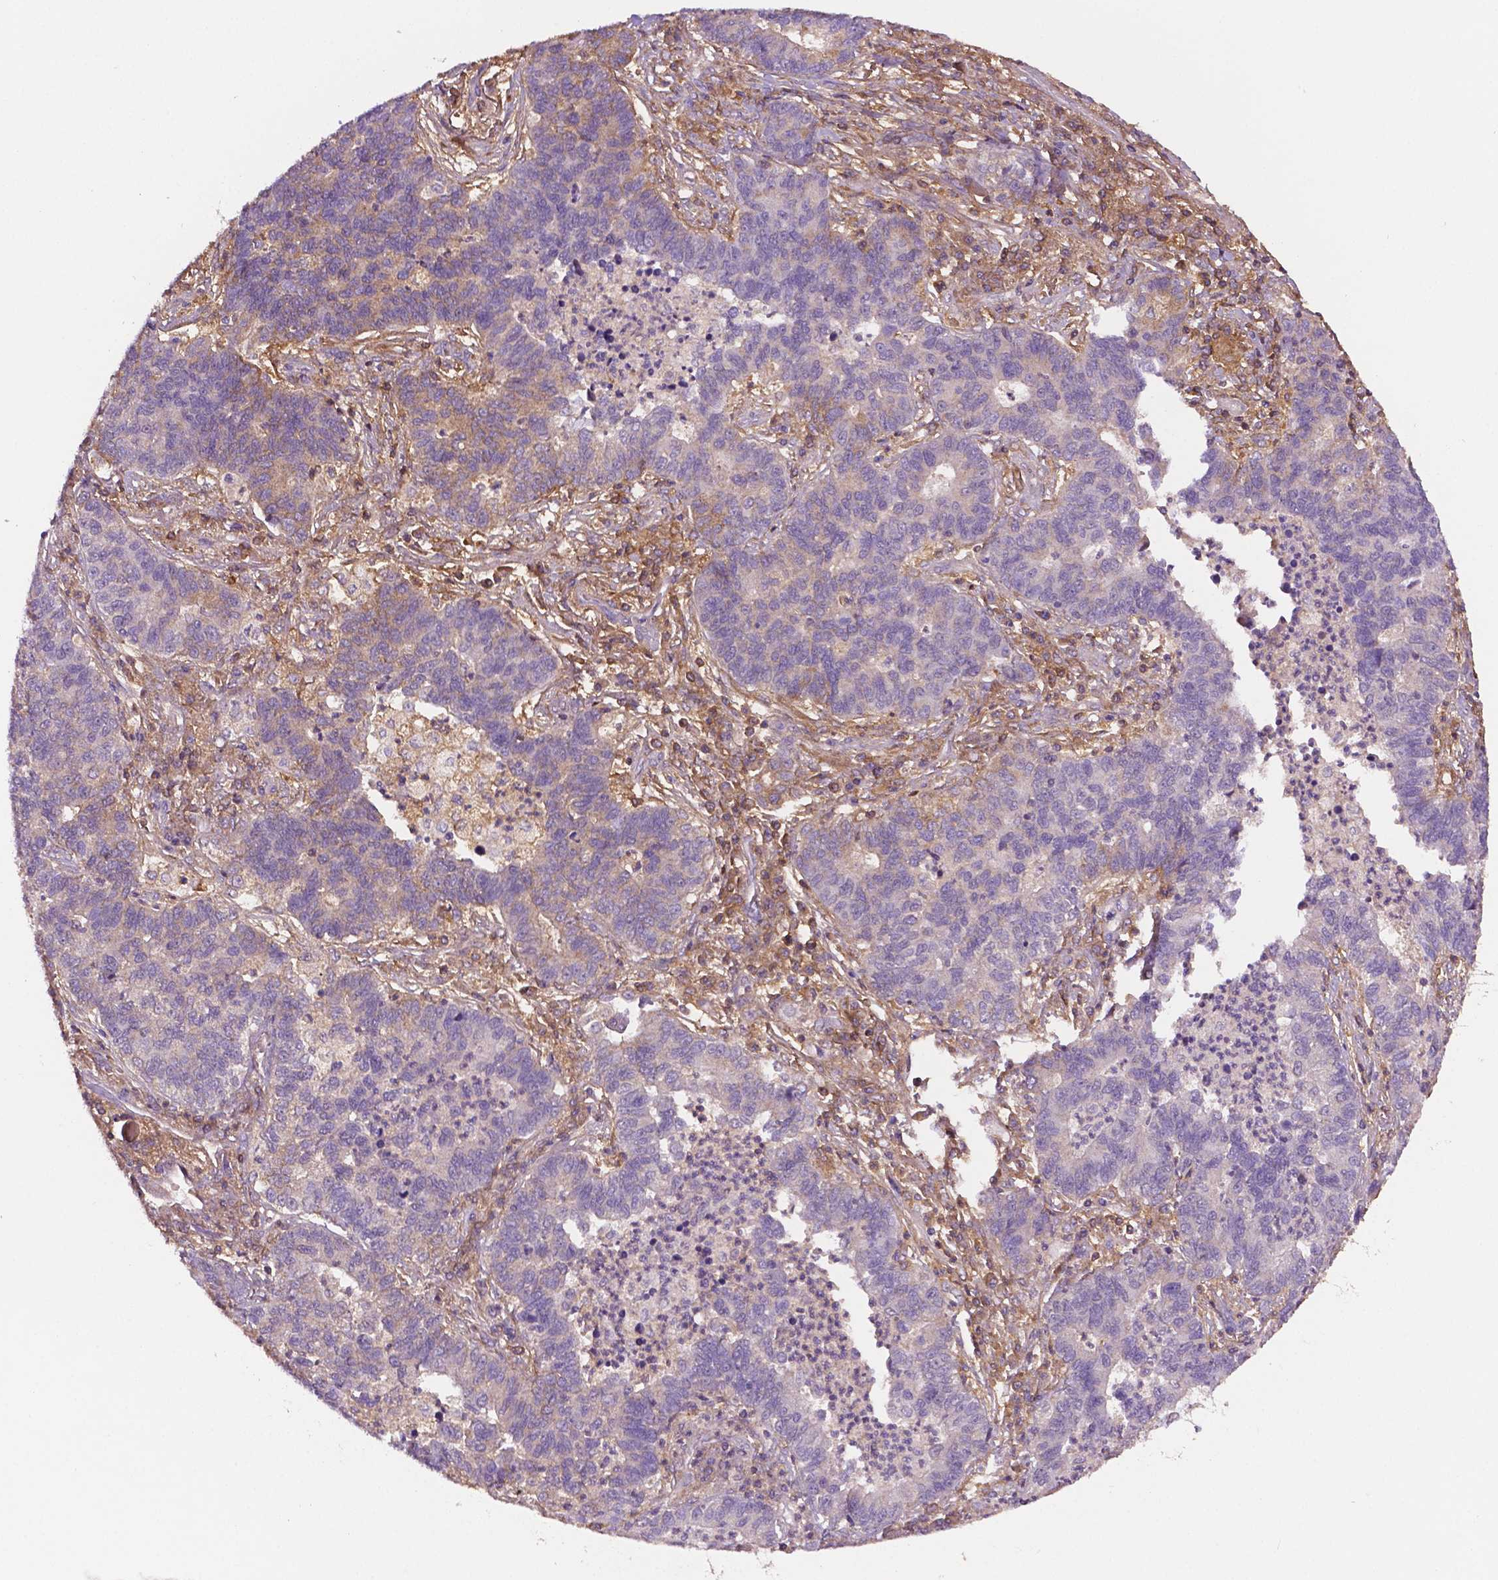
{"staining": {"intensity": "weak", "quantity": "<25%", "location": "cytoplasmic/membranous"}, "tissue": "lung cancer", "cell_type": "Tumor cells", "image_type": "cancer", "snomed": [{"axis": "morphology", "description": "Adenocarcinoma, NOS"}, {"axis": "topography", "description": "Lung"}], "caption": "Immunohistochemistry (IHC) of human lung adenocarcinoma demonstrates no expression in tumor cells.", "gene": "FBLN1", "patient": {"sex": "female", "age": 57}}